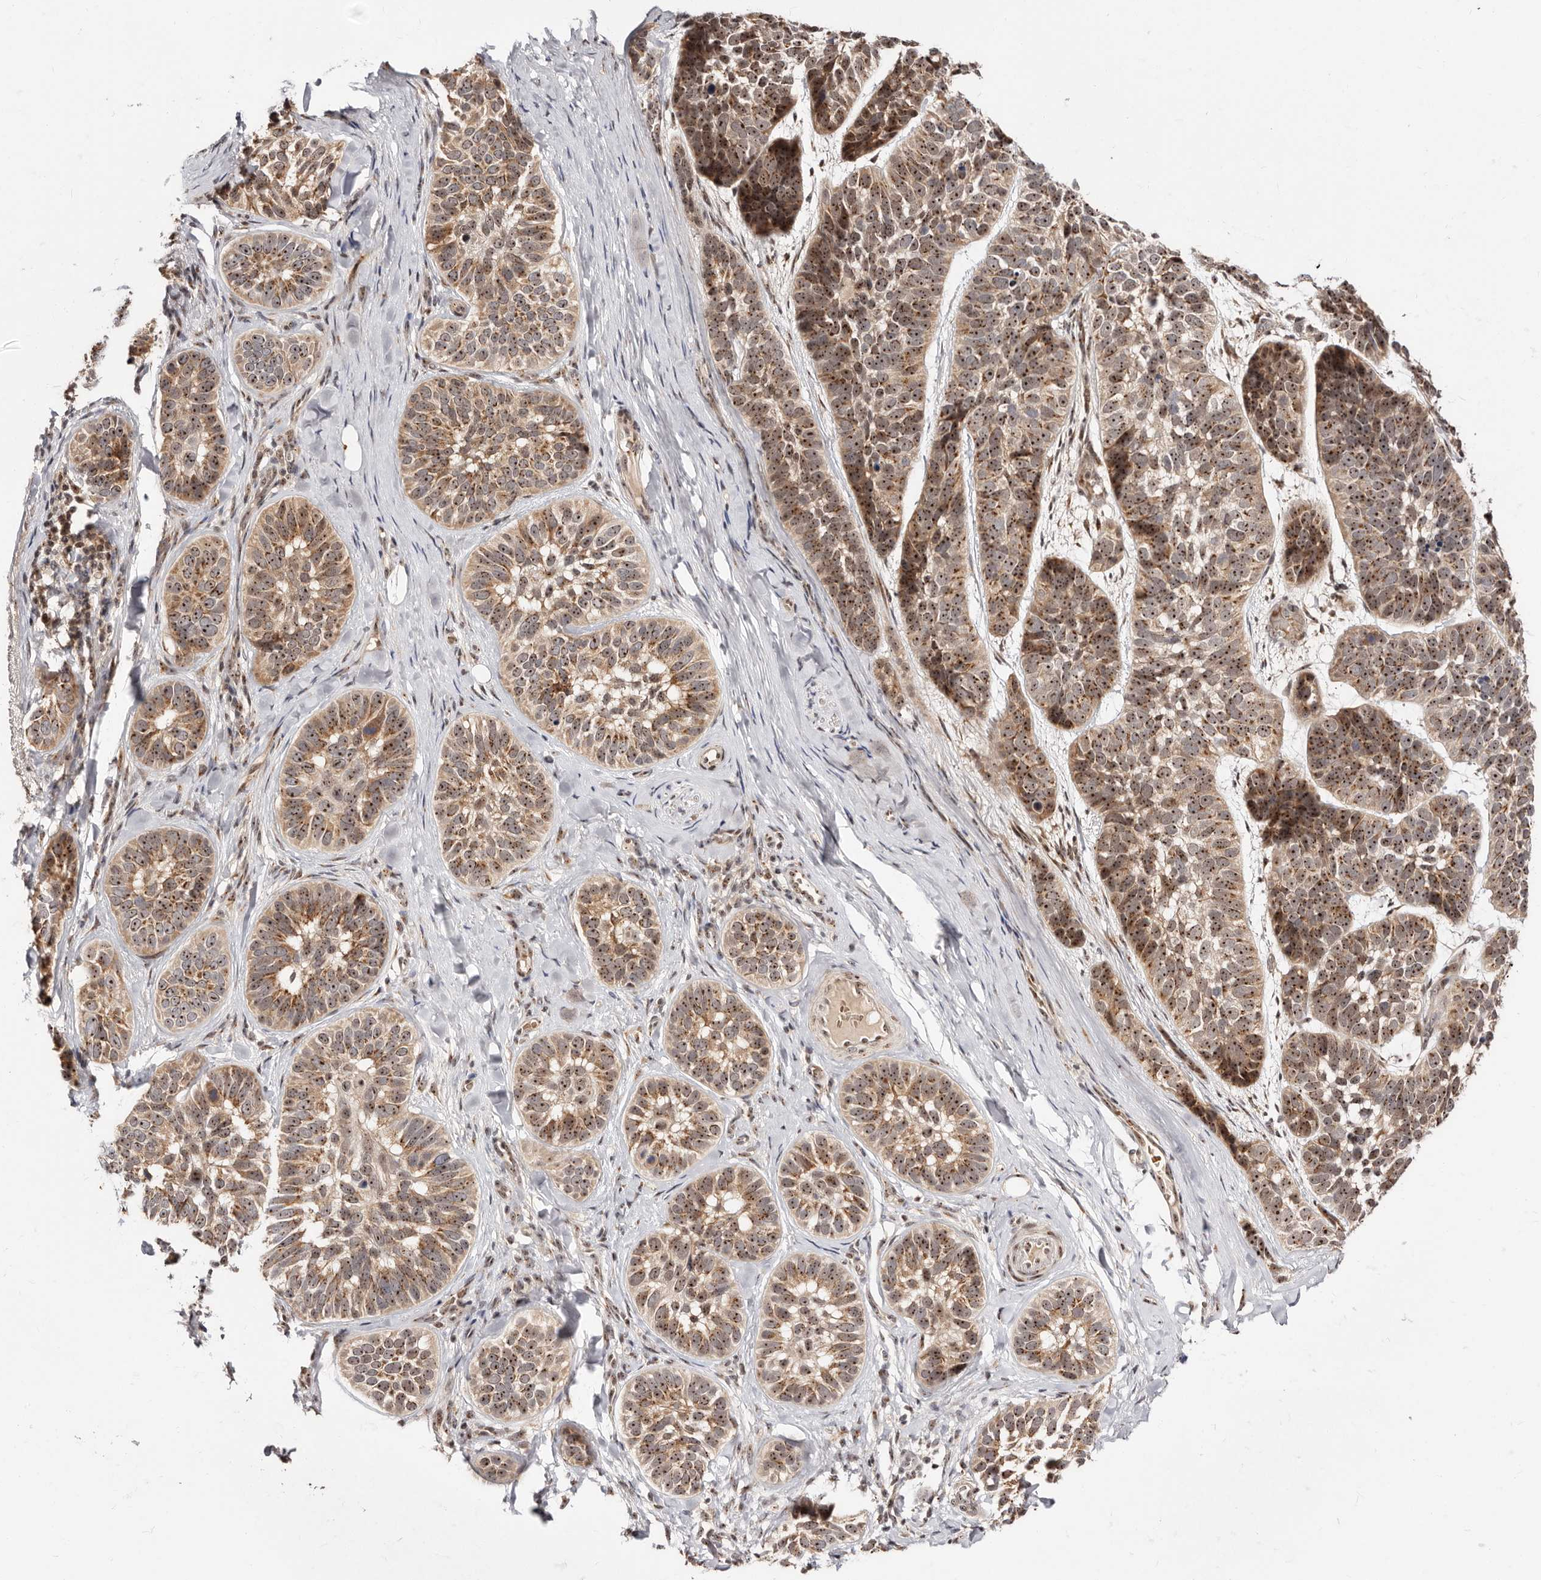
{"staining": {"intensity": "strong", "quantity": ">75%", "location": "cytoplasmic/membranous,nuclear"}, "tissue": "skin cancer", "cell_type": "Tumor cells", "image_type": "cancer", "snomed": [{"axis": "morphology", "description": "Basal cell carcinoma"}, {"axis": "topography", "description": "Skin"}], "caption": "Strong cytoplasmic/membranous and nuclear protein expression is appreciated in about >75% of tumor cells in skin cancer (basal cell carcinoma).", "gene": "APOL6", "patient": {"sex": "male", "age": 62}}